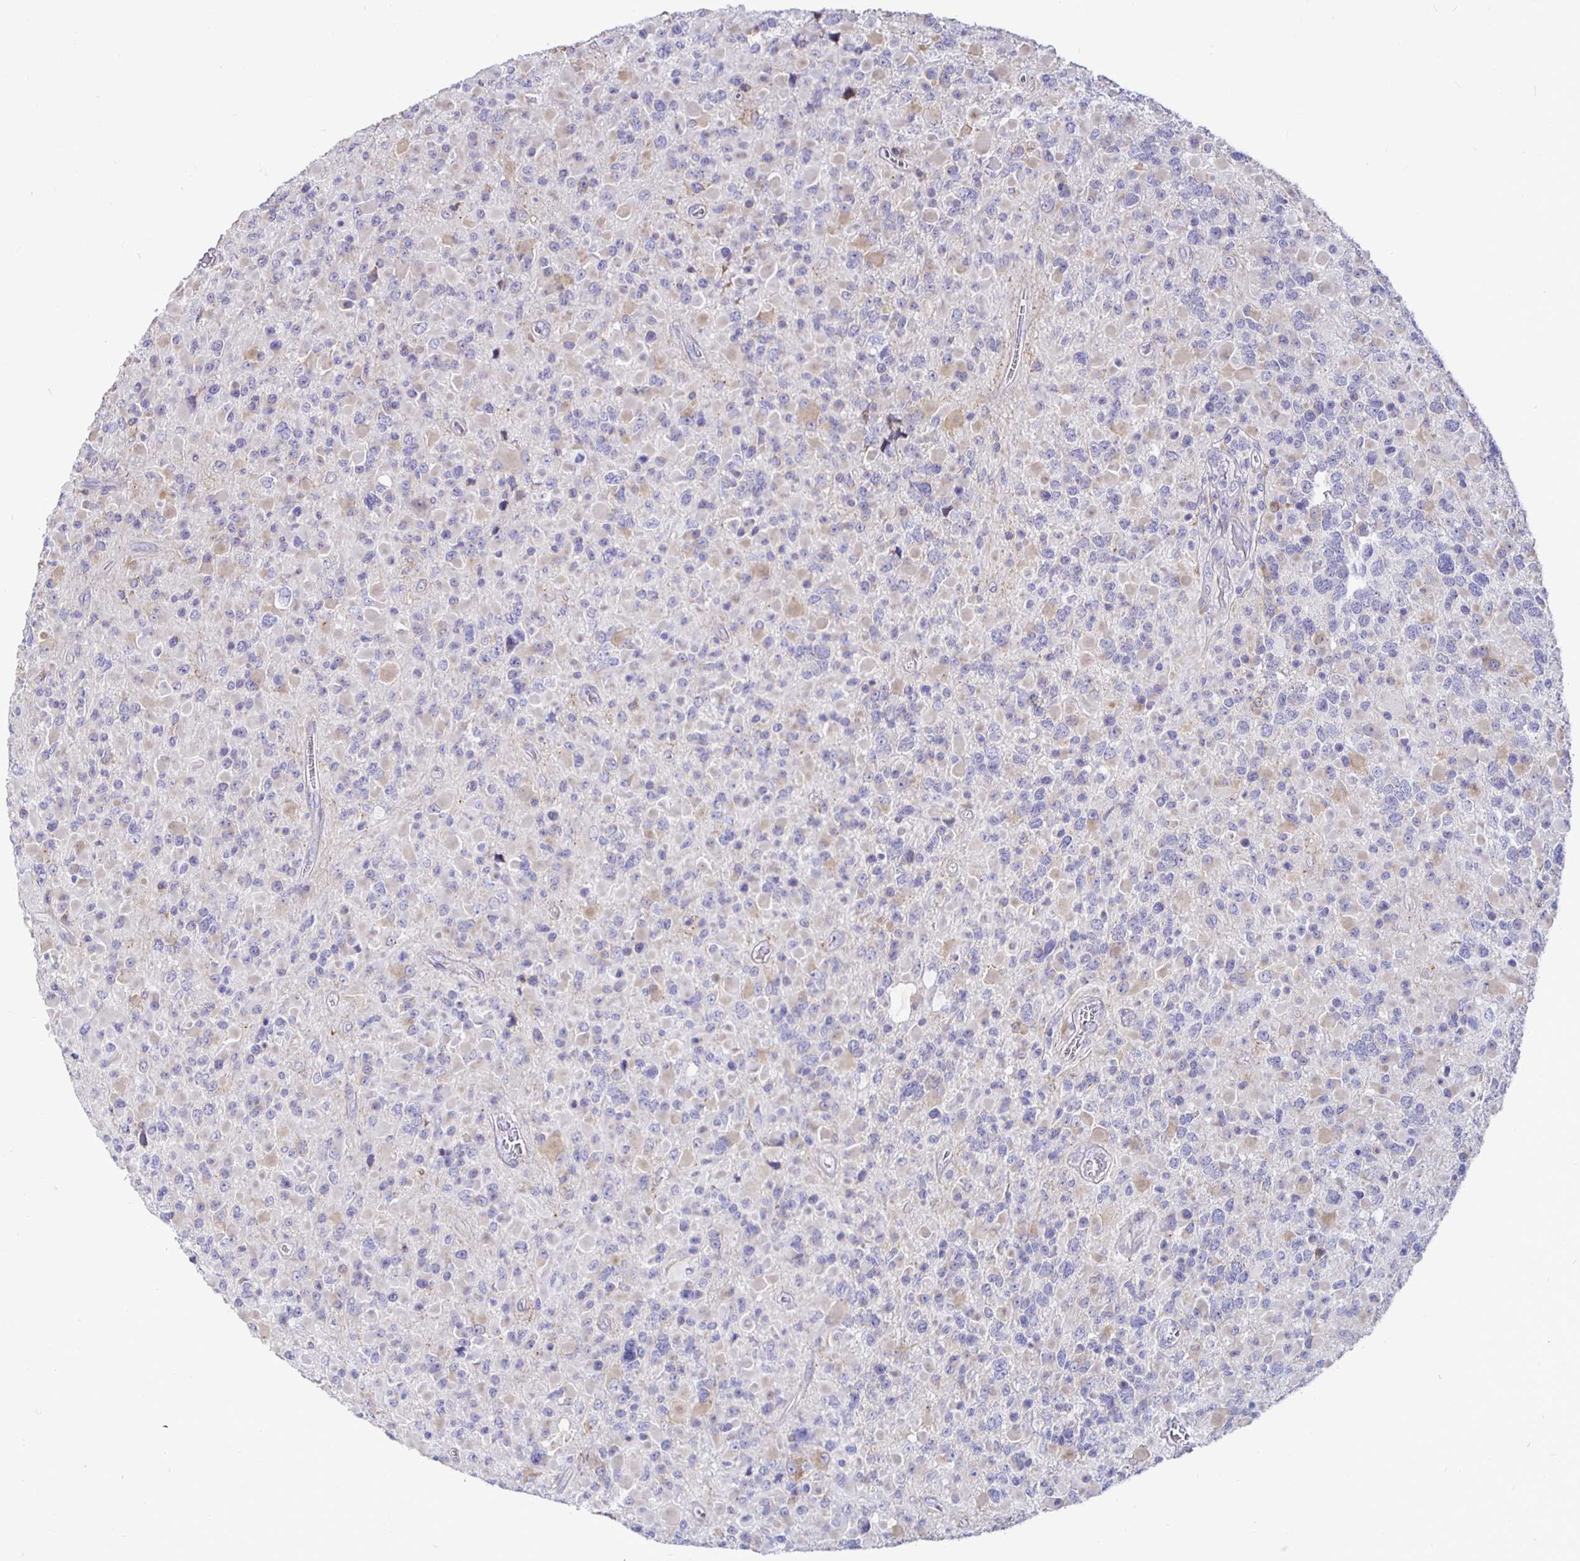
{"staining": {"intensity": "weak", "quantity": "25%-75%", "location": "cytoplasmic/membranous"}, "tissue": "glioma", "cell_type": "Tumor cells", "image_type": "cancer", "snomed": [{"axis": "morphology", "description": "Glioma, malignant, High grade"}, {"axis": "topography", "description": "Brain"}], "caption": "Immunohistochemical staining of human high-grade glioma (malignant) demonstrates low levels of weak cytoplasmic/membranous protein expression in about 25%-75% of tumor cells.", "gene": "DNAI2", "patient": {"sex": "female", "age": 40}}